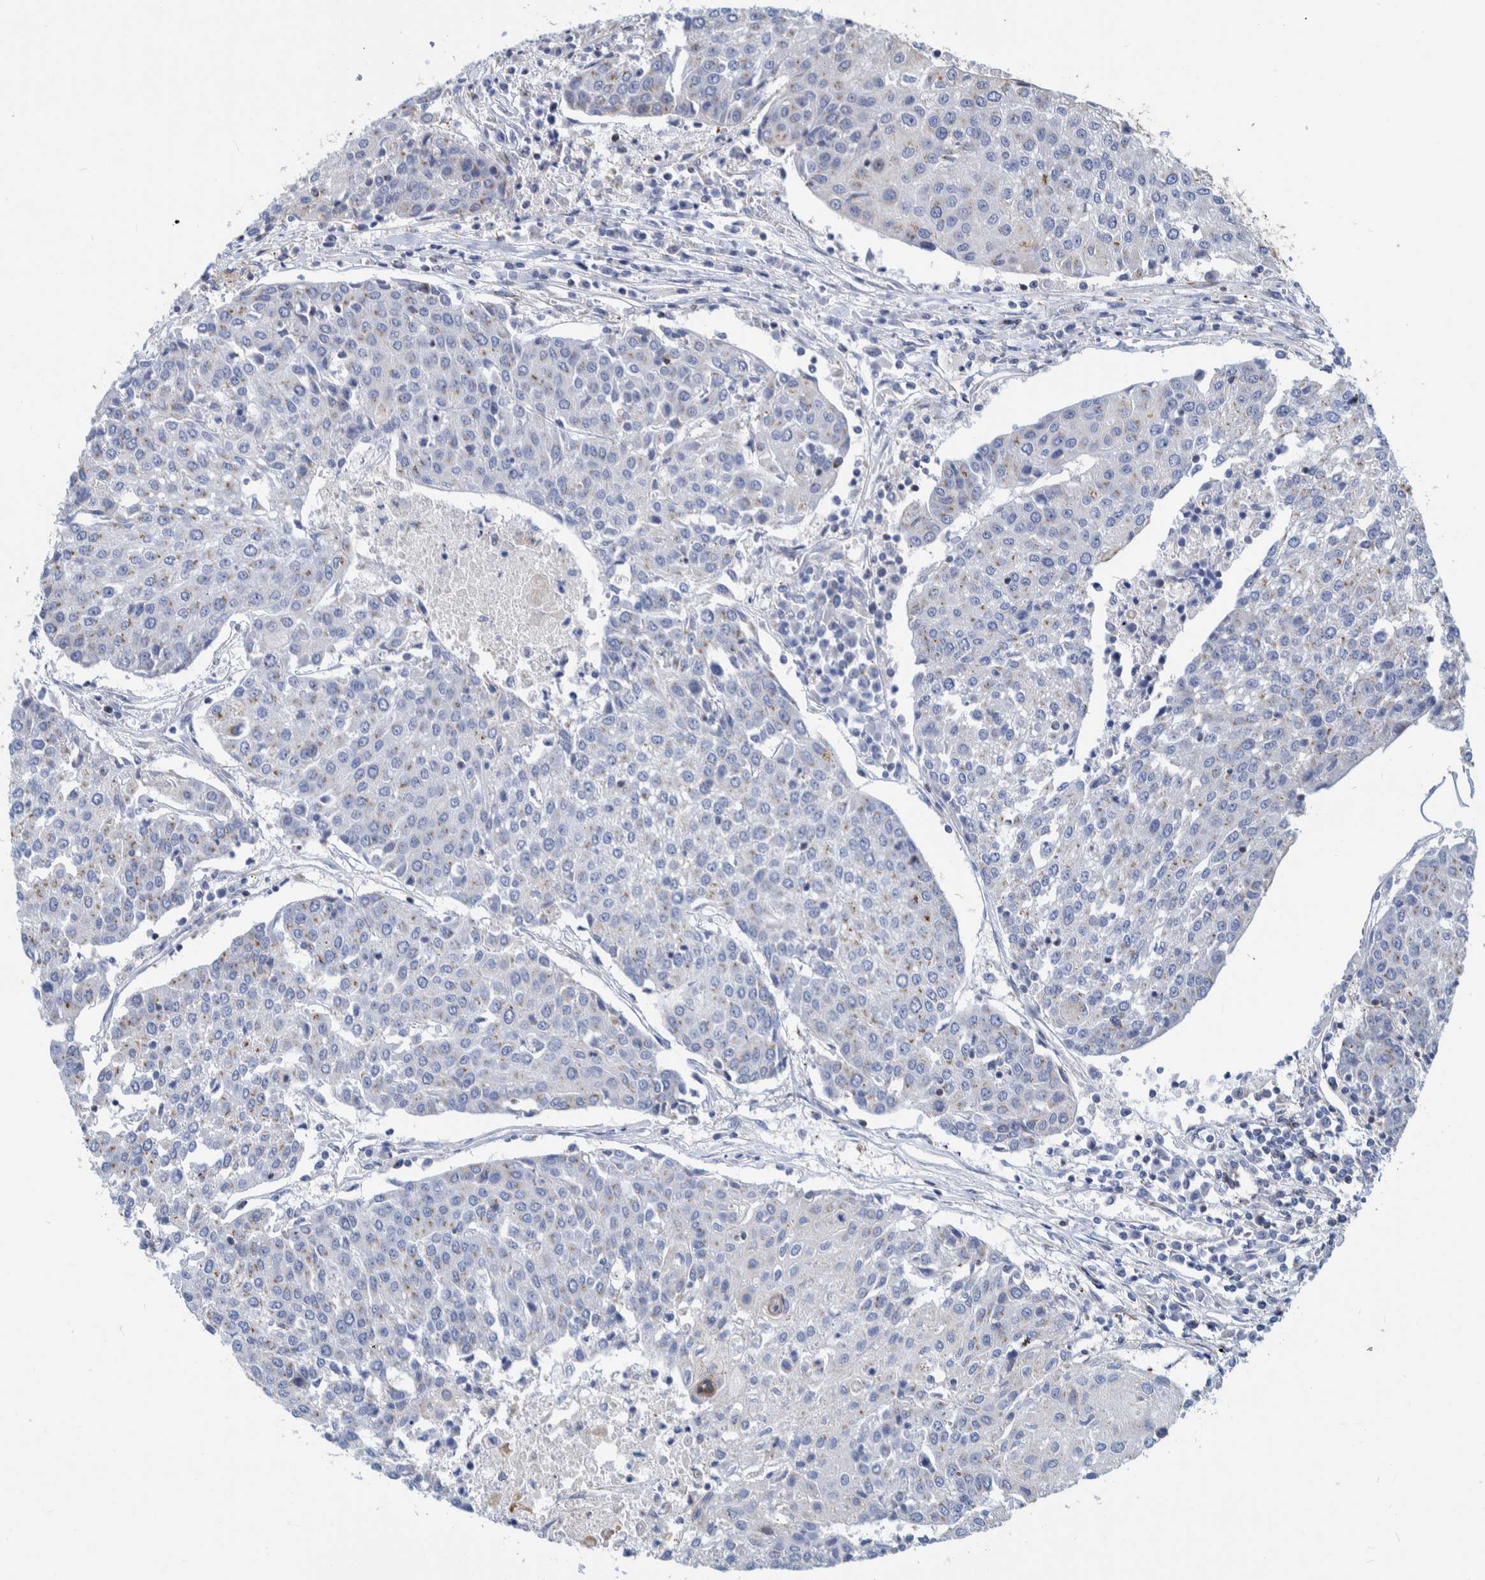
{"staining": {"intensity": "negative", "quantity": "none", "location": "none"}, "tissue": "urothelial cancer", "cell_type": "Tumor cells", "image_type": "cancer", "snomed": [{"axis": "morphology", "description": "Urothelial carcinoma, High grade"}, {"axis": "topography", "description": "Urinary bladder"}], "caption": "DAB (3,3'-diaminobenzidine) immunohistochemical staining of urothelial cancer reveals no significant positivity in tumor cells.", "gene": "CCDC57", "patient": {"sex": "female", "age": 85}}